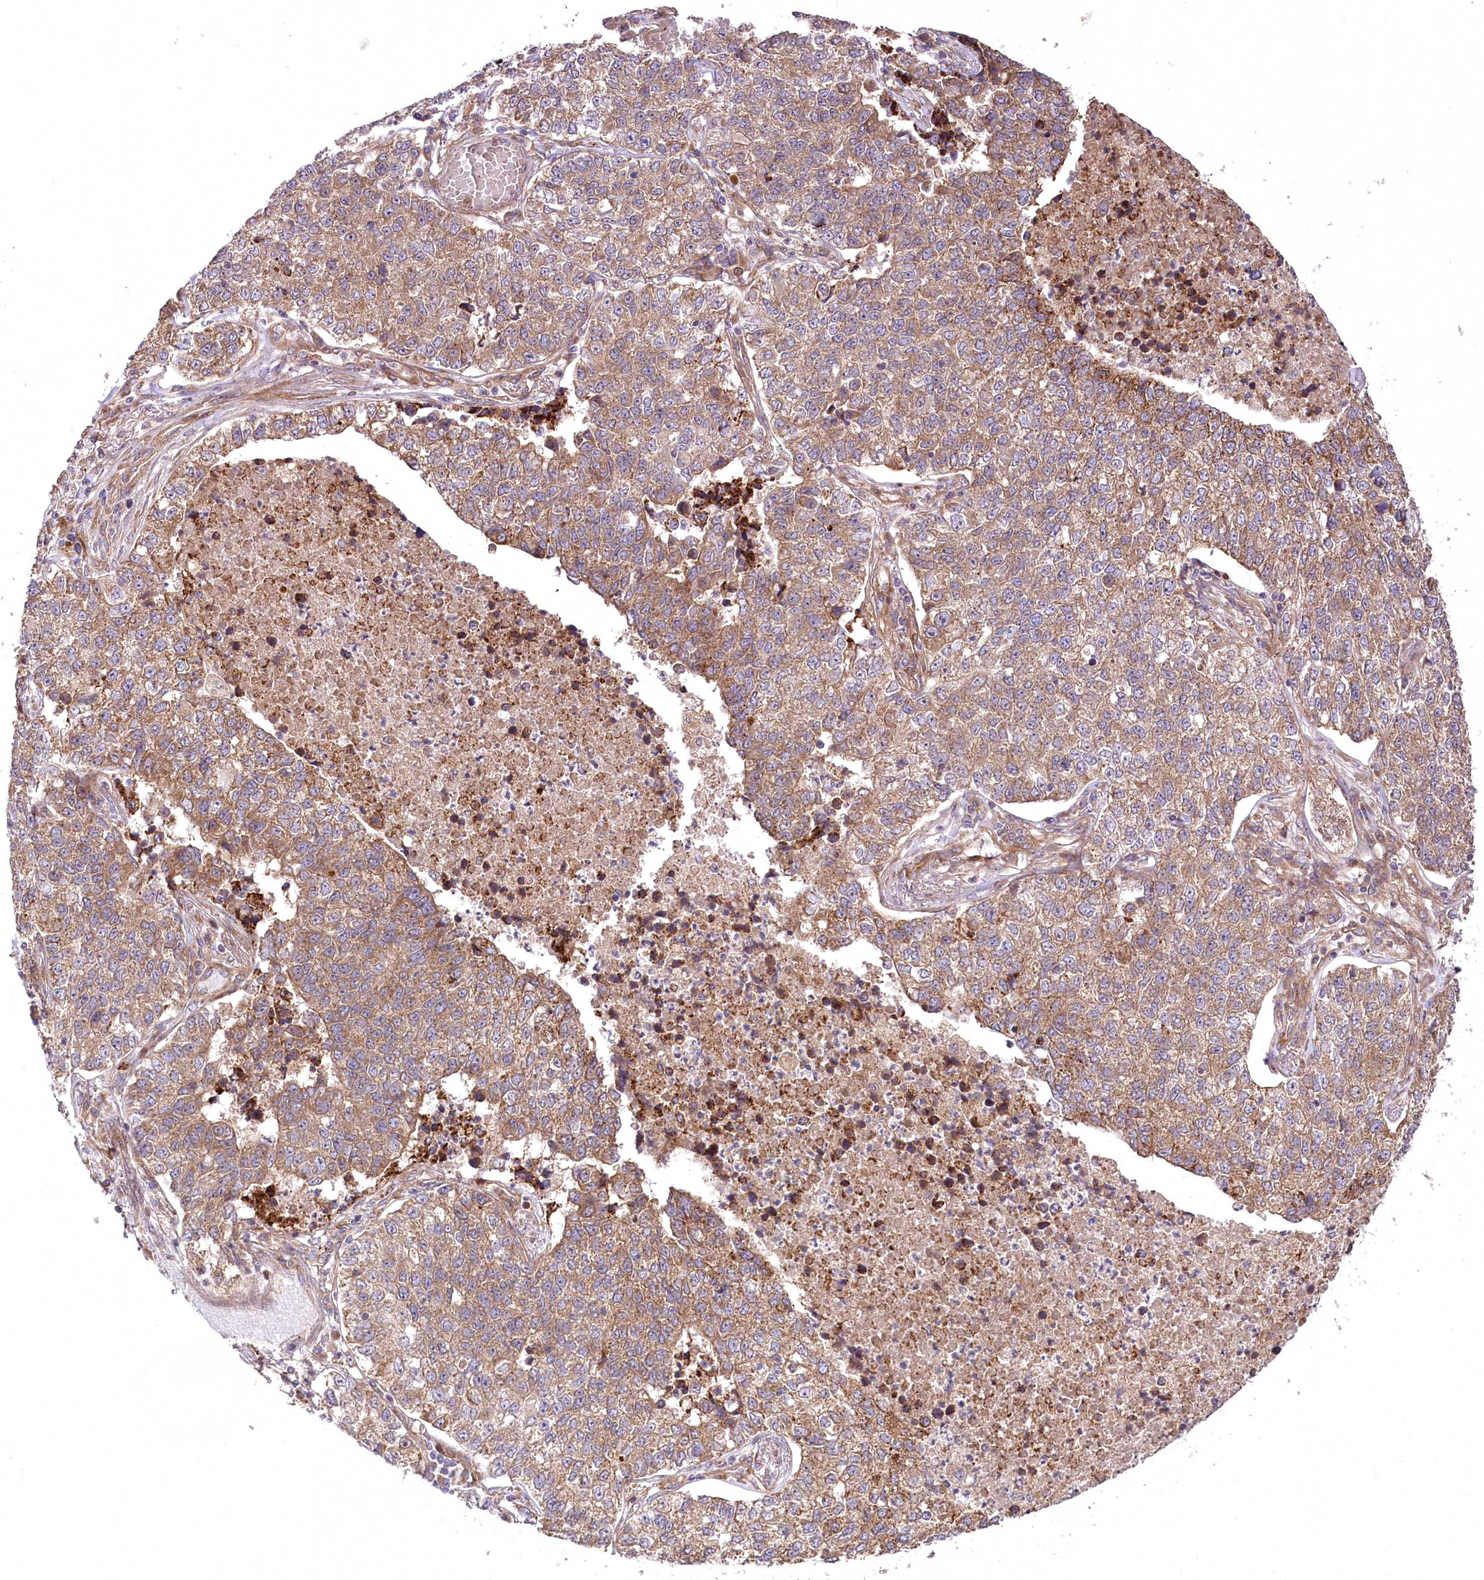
{"staining": {"intensity": "moderate", "quantity": ">75%", "location": "cytoplasmic/membranous"}, "tissue": "lung cancer", "cell_type": "Tumor cells", "image_type": "cancer", "snomed": [{"axis": "morphology", "description": "Adenocarcinoma, NOS"}, {"axis": "topography", "description": "Lung"}], "caption": "This is a micrograph of IHC staining of lung adenocarcinoma, which shows moderate expression in the cytoplasmic/membranous of tumor cells.", "gene": "PSTK", "patient": {"sex": "male", "age": 49}}